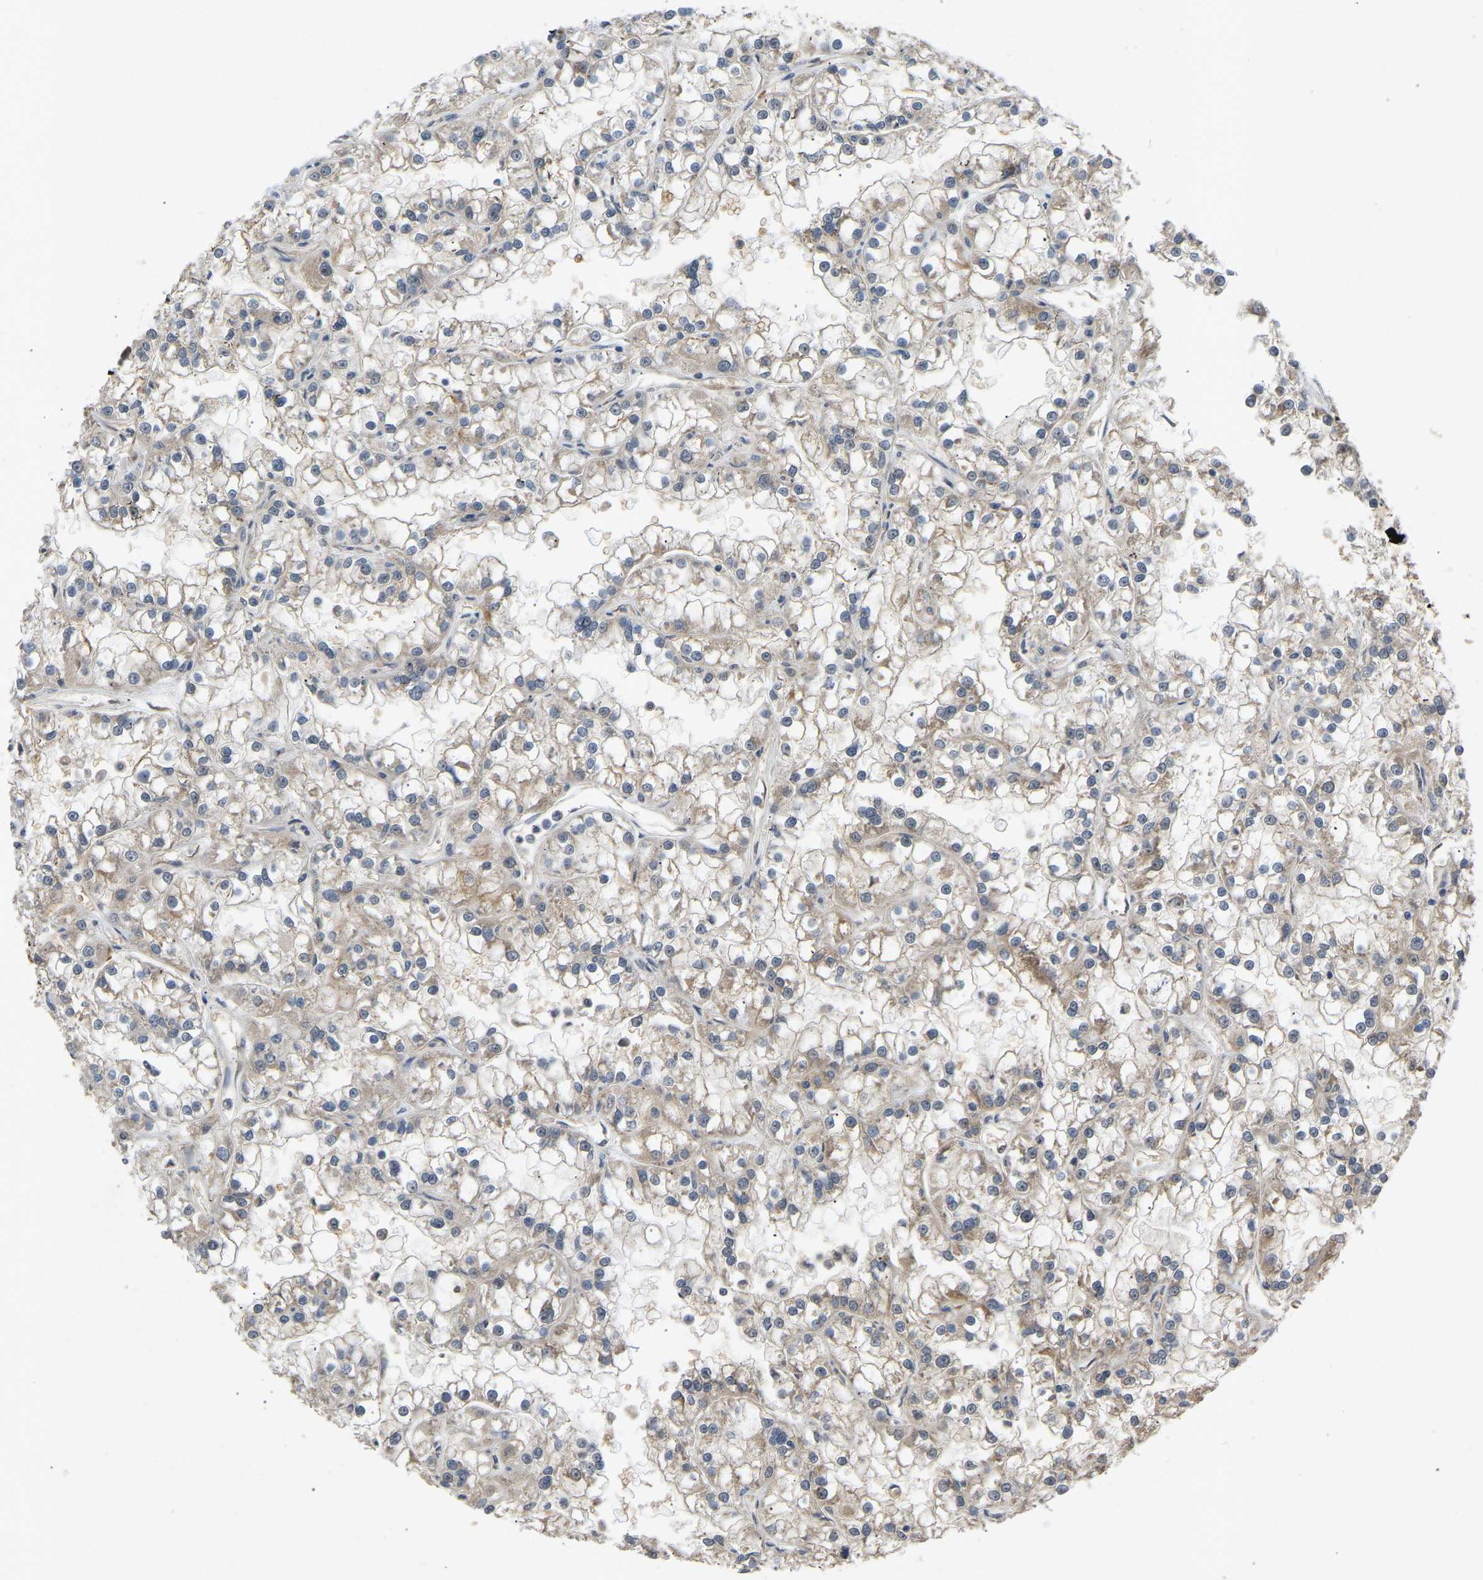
{"staining": {"intensity": "weak", "quantity": "<25%", "location": "cytoplasmic/membranous"}, "tissue": "renal cancer", "cell_type": "Tumor cells", "image_type": "cancer", "snomed": [{"axis": "morphology", "description": "Adenocarcinoma, NOS"}, {"axis": "topography", "description": "Kidney"}], "caption": "A high-resolution photomicrograph shows immunohistochemistry staining of renal cancer, which demonstrates no significant staining in tumor cells.", "gene": "LIMK2", "patient": {"sex": "female", "age": 52}}